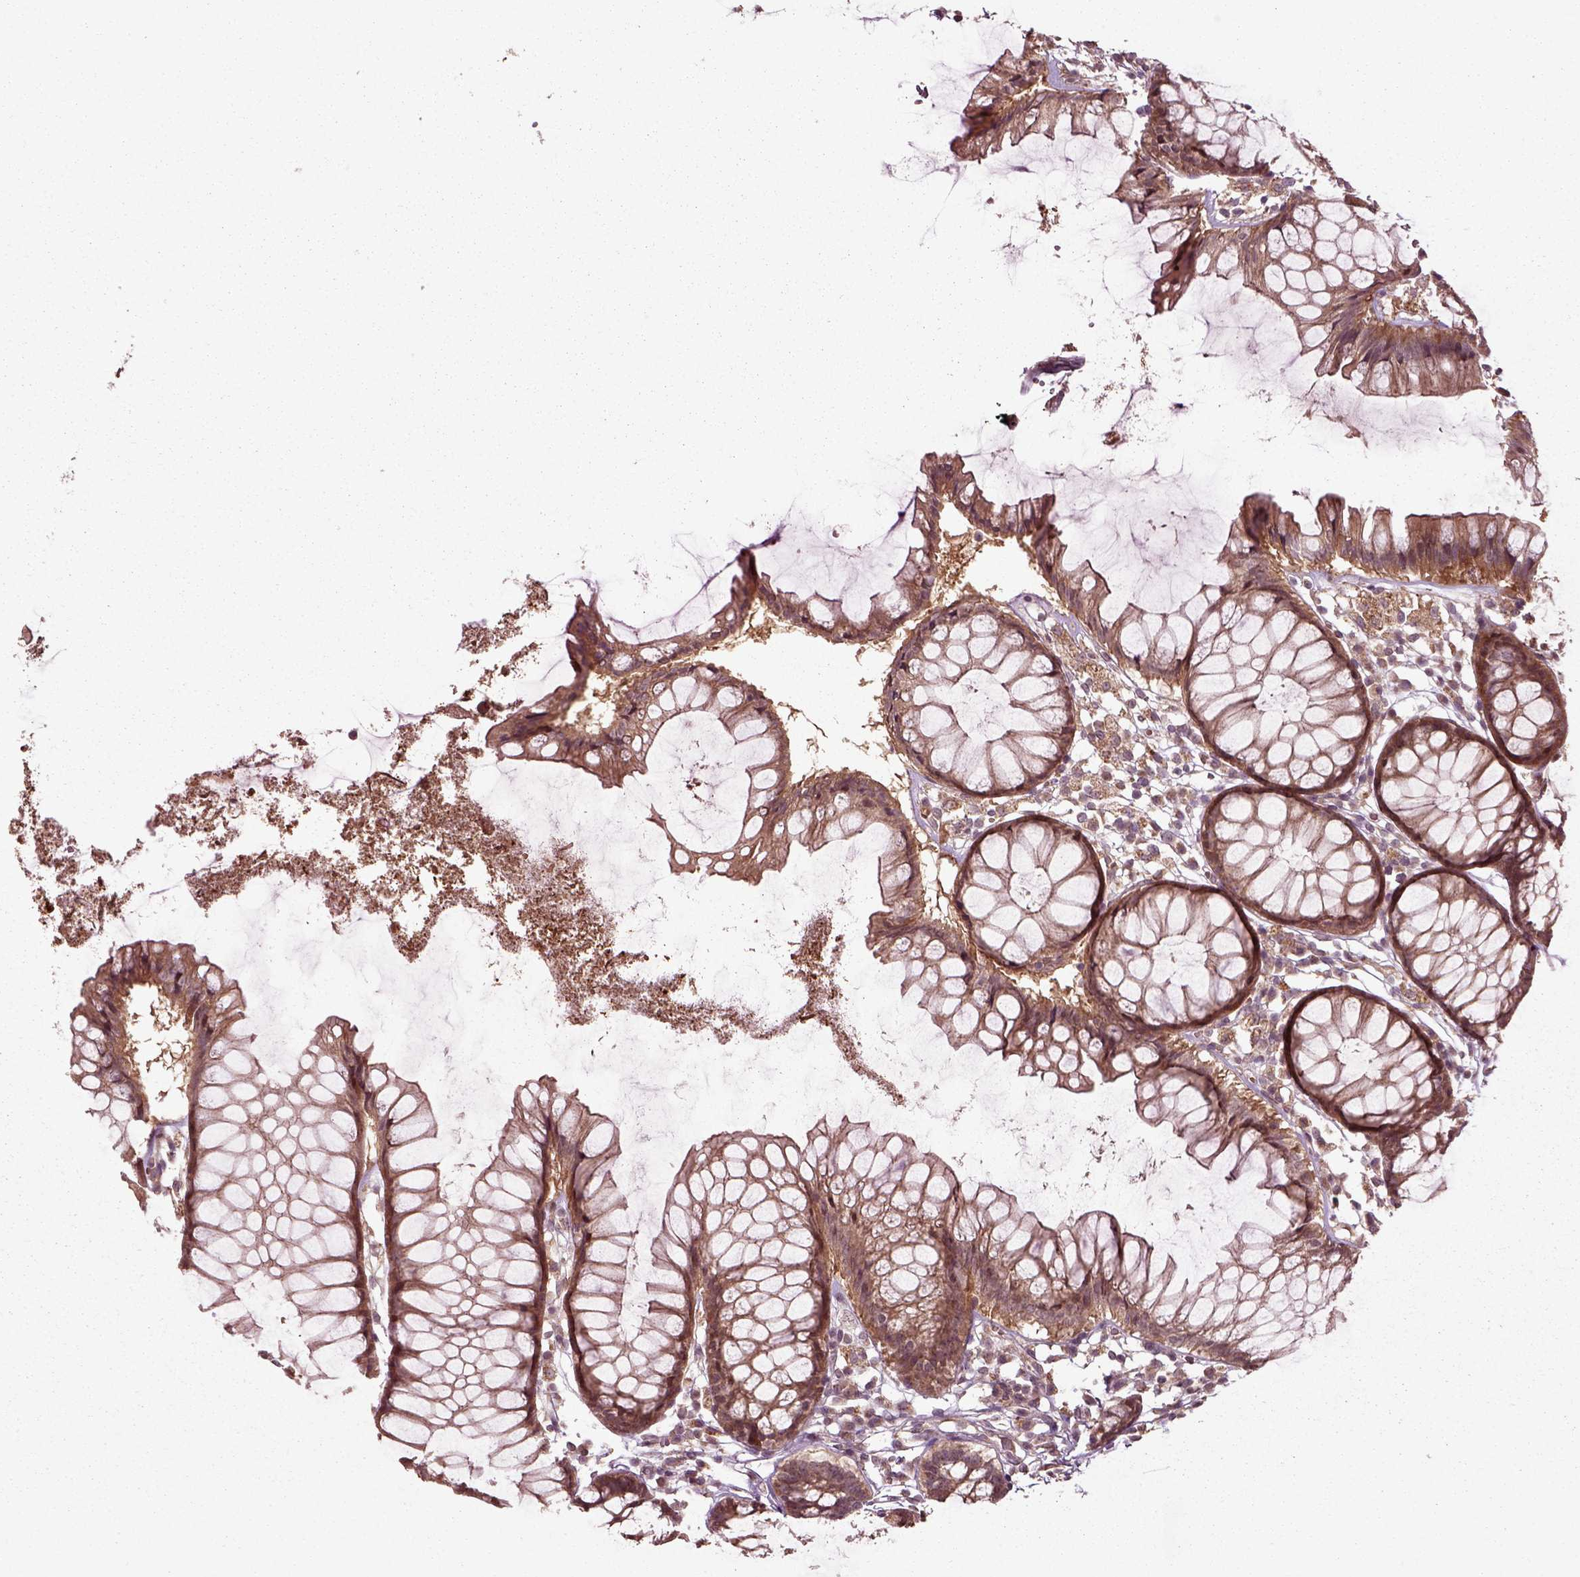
{"staining": {"intensity": "strong", "quantity": ">75%", "location": "cytoplasmic/membranous"}, "tissue": "colon", "cell_type": "Endothelial cells", "image_type": "normal", "snomed": [{"axis": "morphology", "description": "Normal tissue, NOS"}, {"axis": "morphology", "description": "Adenocarcinoma, NOS"}, {"axis": "topography", "description": "Colon"}], "caption": "Strong cytoplasmic/membranous protein expression is seen in about >75% of endothelial cells in colon.", "gene": "PLCD3", "patient": {"sex": "male", "age": 65}}